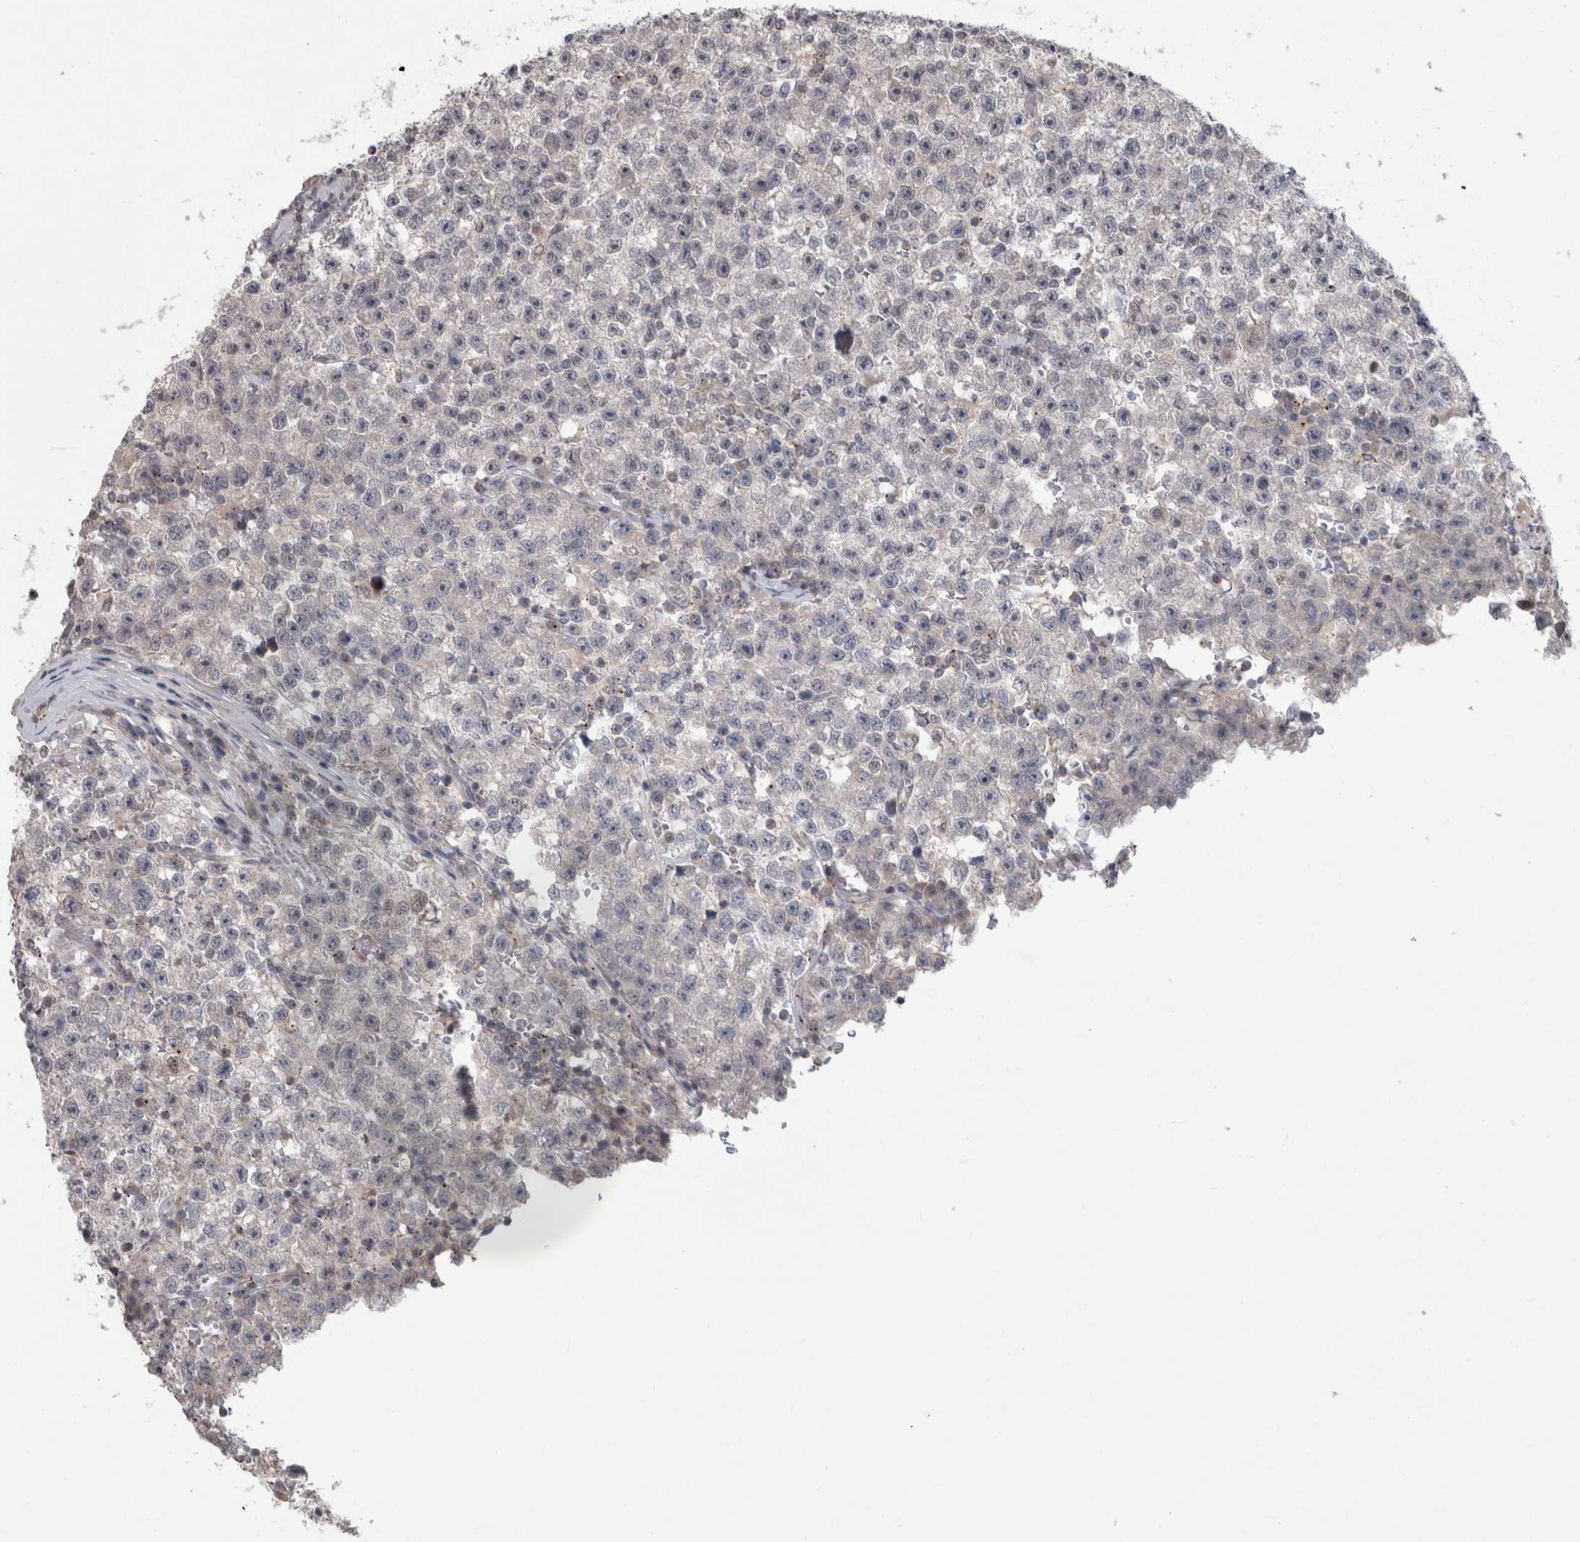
{"staining": {"intensity": "negative", "quantity": "none", "location": "none"}, "tissue": "testis cancer", "cell_type": "Tumor cells", "image_type": "cancer", "snomed": [{"axis": "morphology", "description": "Seminoma, NOS"}, {"axis": "topography", "description": "Testis"}], "caption": "Tumor cells are negative for brown protein staining in testis cancer (seminoma).", "gene": "MTBP", "patient": {"sex": "male", "age": 22}}